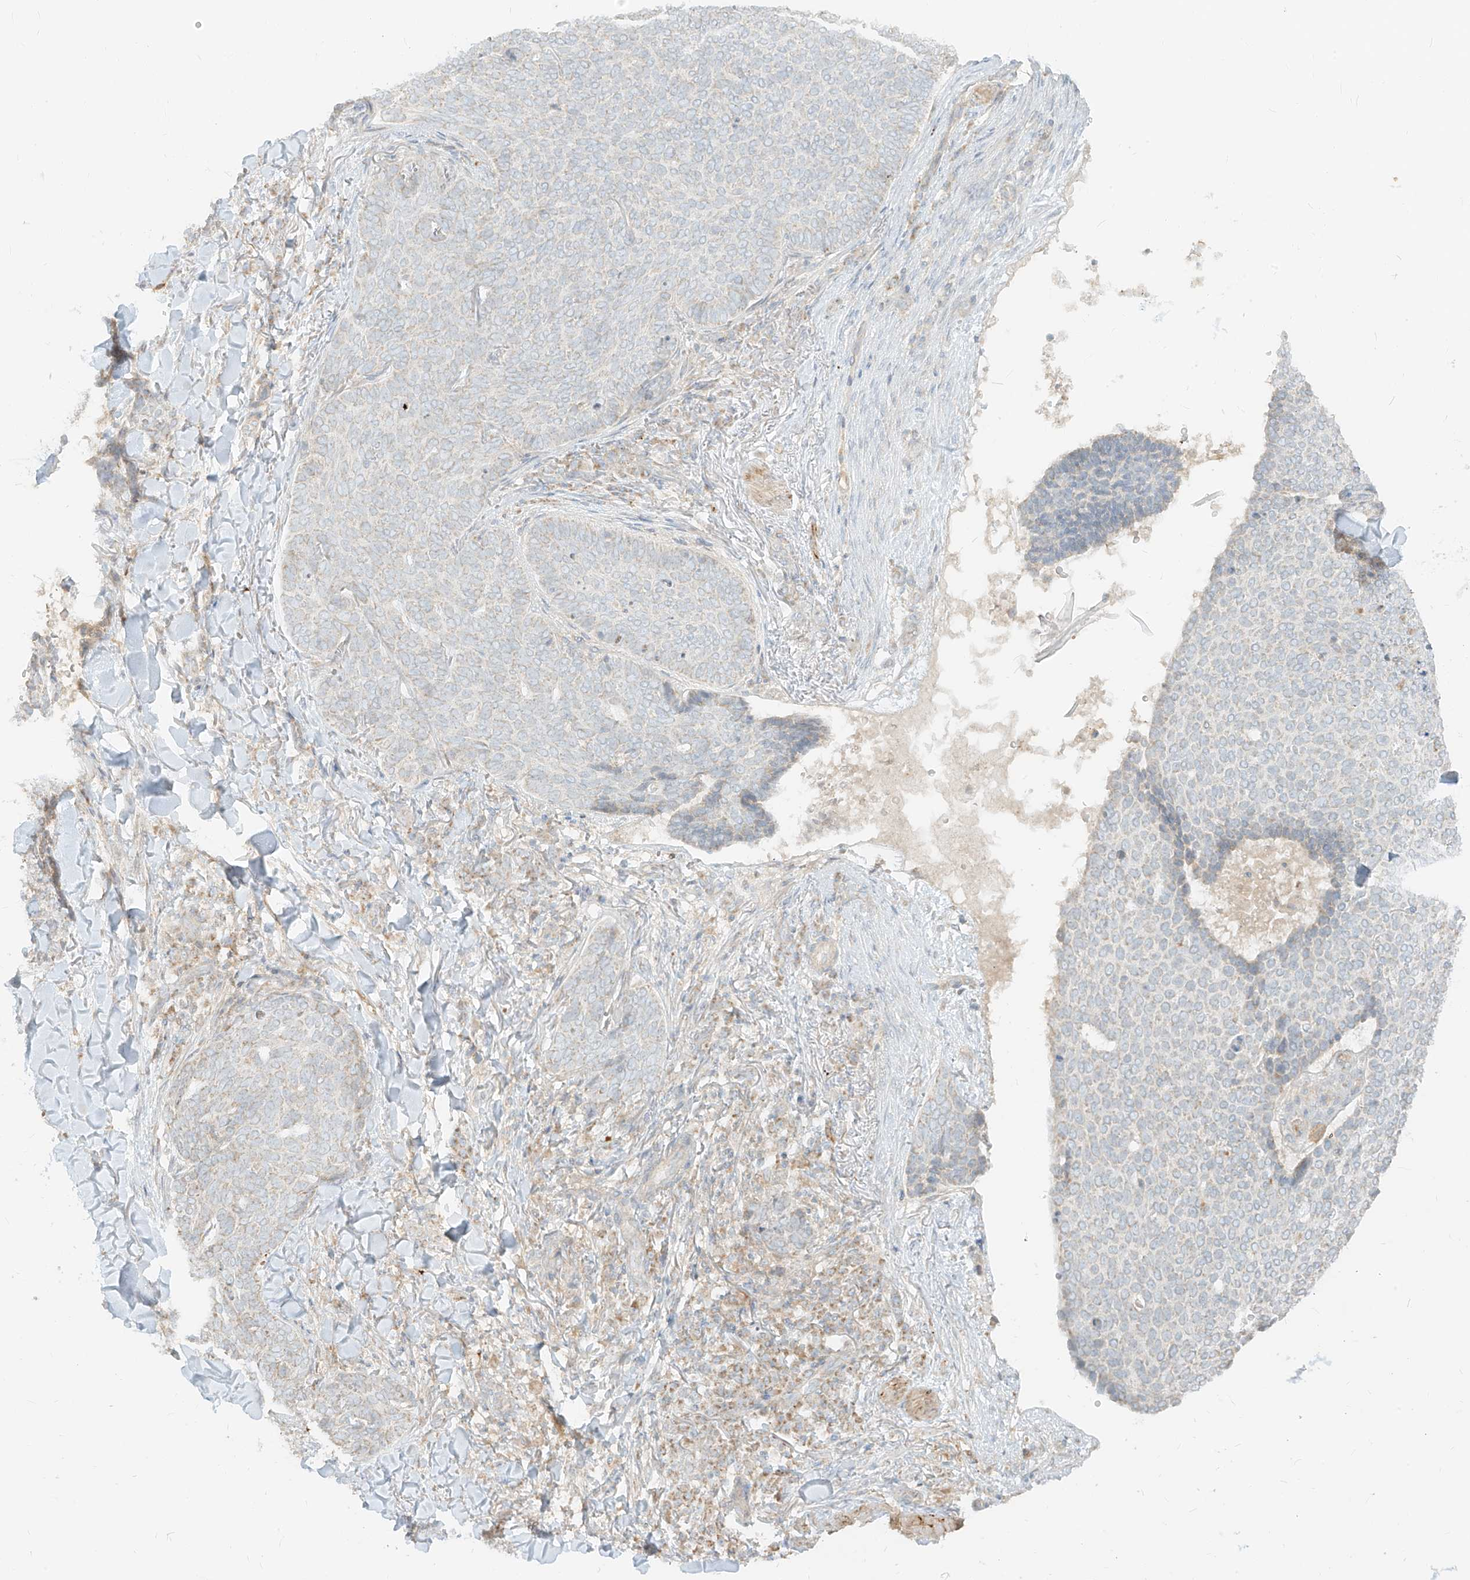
{"staining": {"intensity": "negative", "quantity": "none", "location": "none"}, "tissue": "skin cancer", "cell_type": "Tumor cells", "image_type": "cancer", "snomed": [{"axis": "morphology", "description": "Normal tissue, NOS"}, {"axis": "morphology", "description": "Basal cell carcinoma"}, {"axis": "topography", "description": "Skin"}], "caption": "This histopathology image is of skin cancer stained with IHC to label a protein in brown with the nuclei are counter-stained blue. There is no expression in tumor cells.", "gene": "ZIM3", "patient": {"sex": "male", "age": 50}}